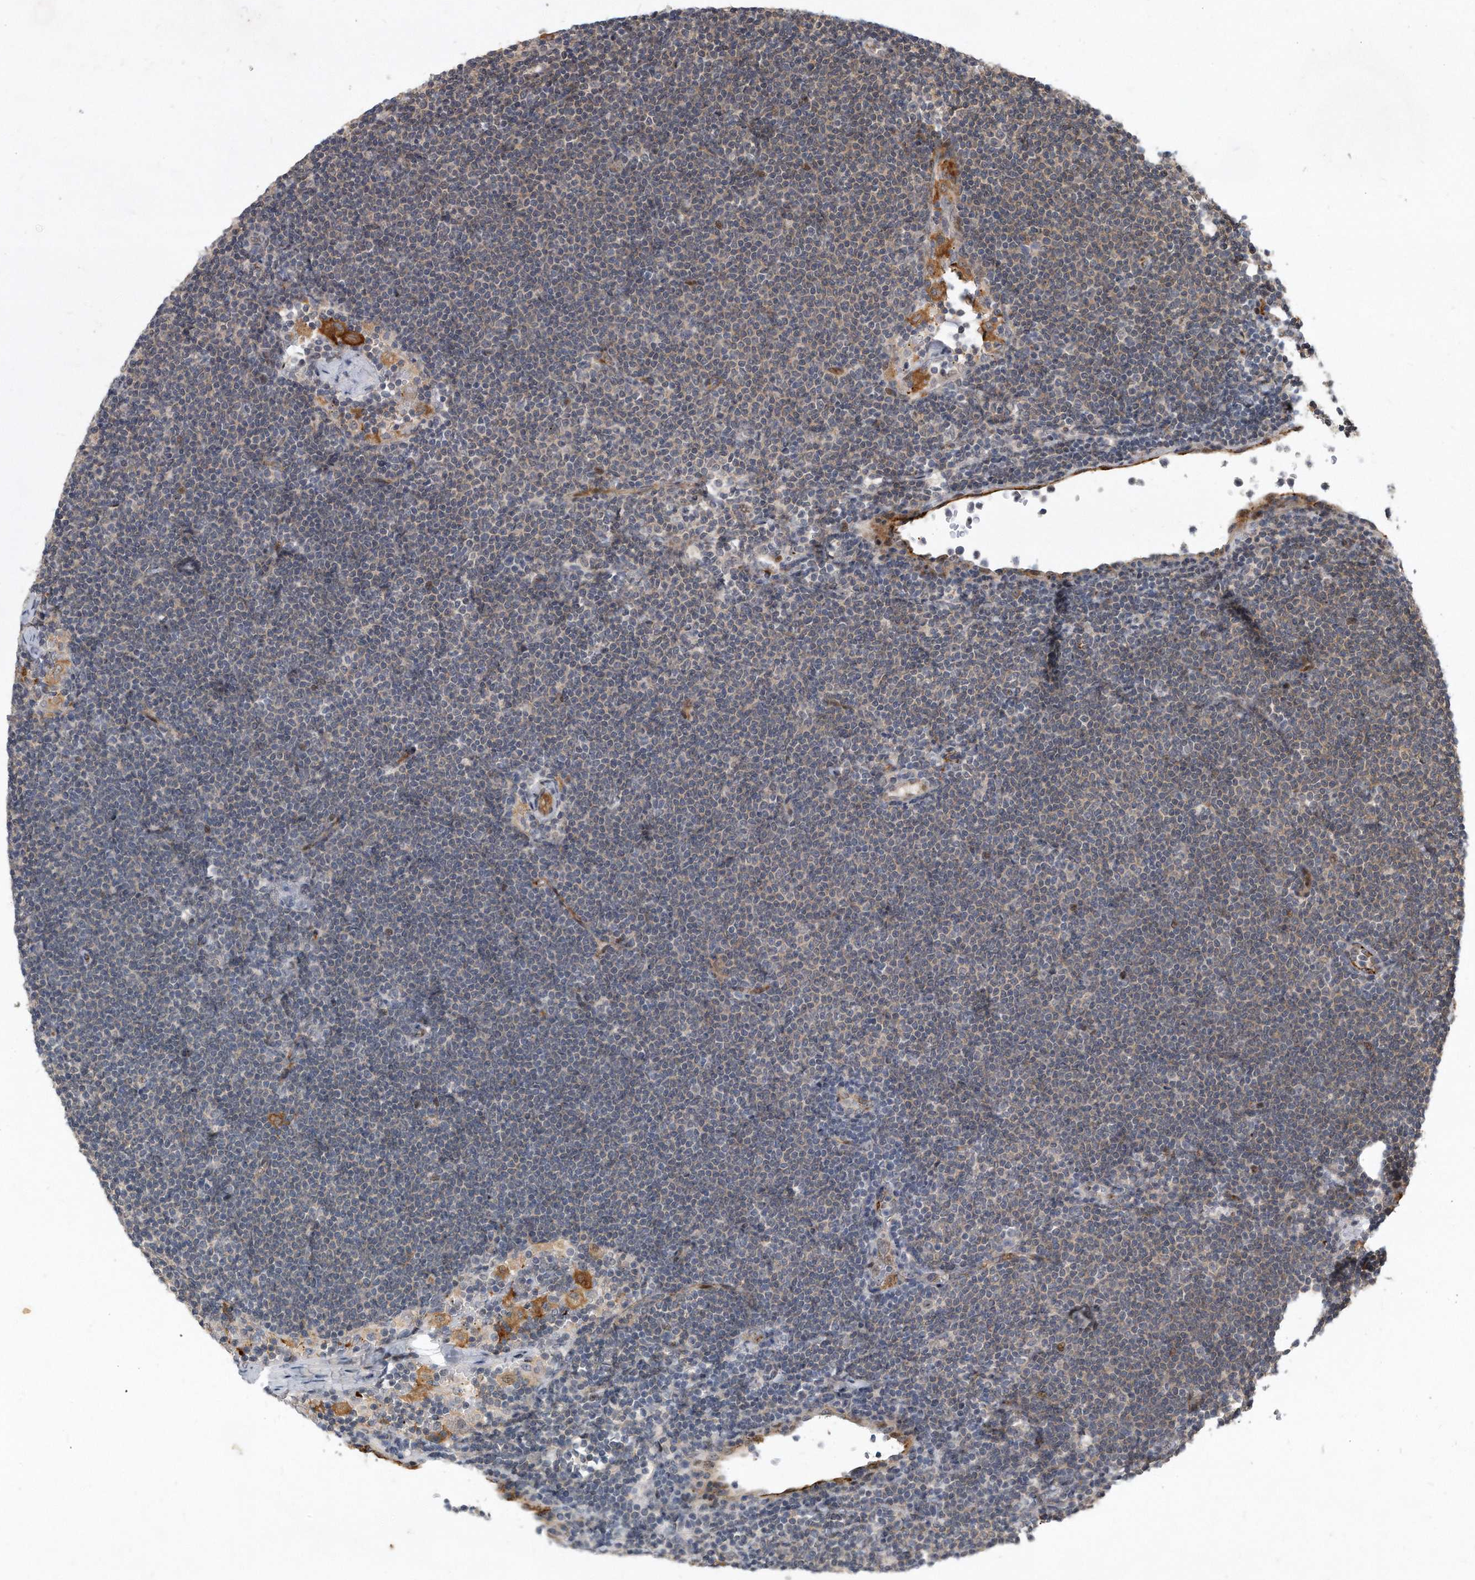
{"staining": {"intensity": "negative", "quantity": "none", "location": "none"}, "tissue": "lymphoma", "cell_type": "Tumor cells", "image_type": "cancer", "snomed": [{"axis": "morphology", "description": "Malignant lymphoma, non-Hodgkin's type, Low grade"}, {"axis": "topography", "description": "Lymph node"}], "caption": "Human malignant lymphoma, non-Hodgkin's type (low-grade) stained for a protein using immunohistochemistry (IHC) exhibits no expression in tumor cells.", "gene": "PGBD2", "patient": {"sex": "female", "age": 53}}